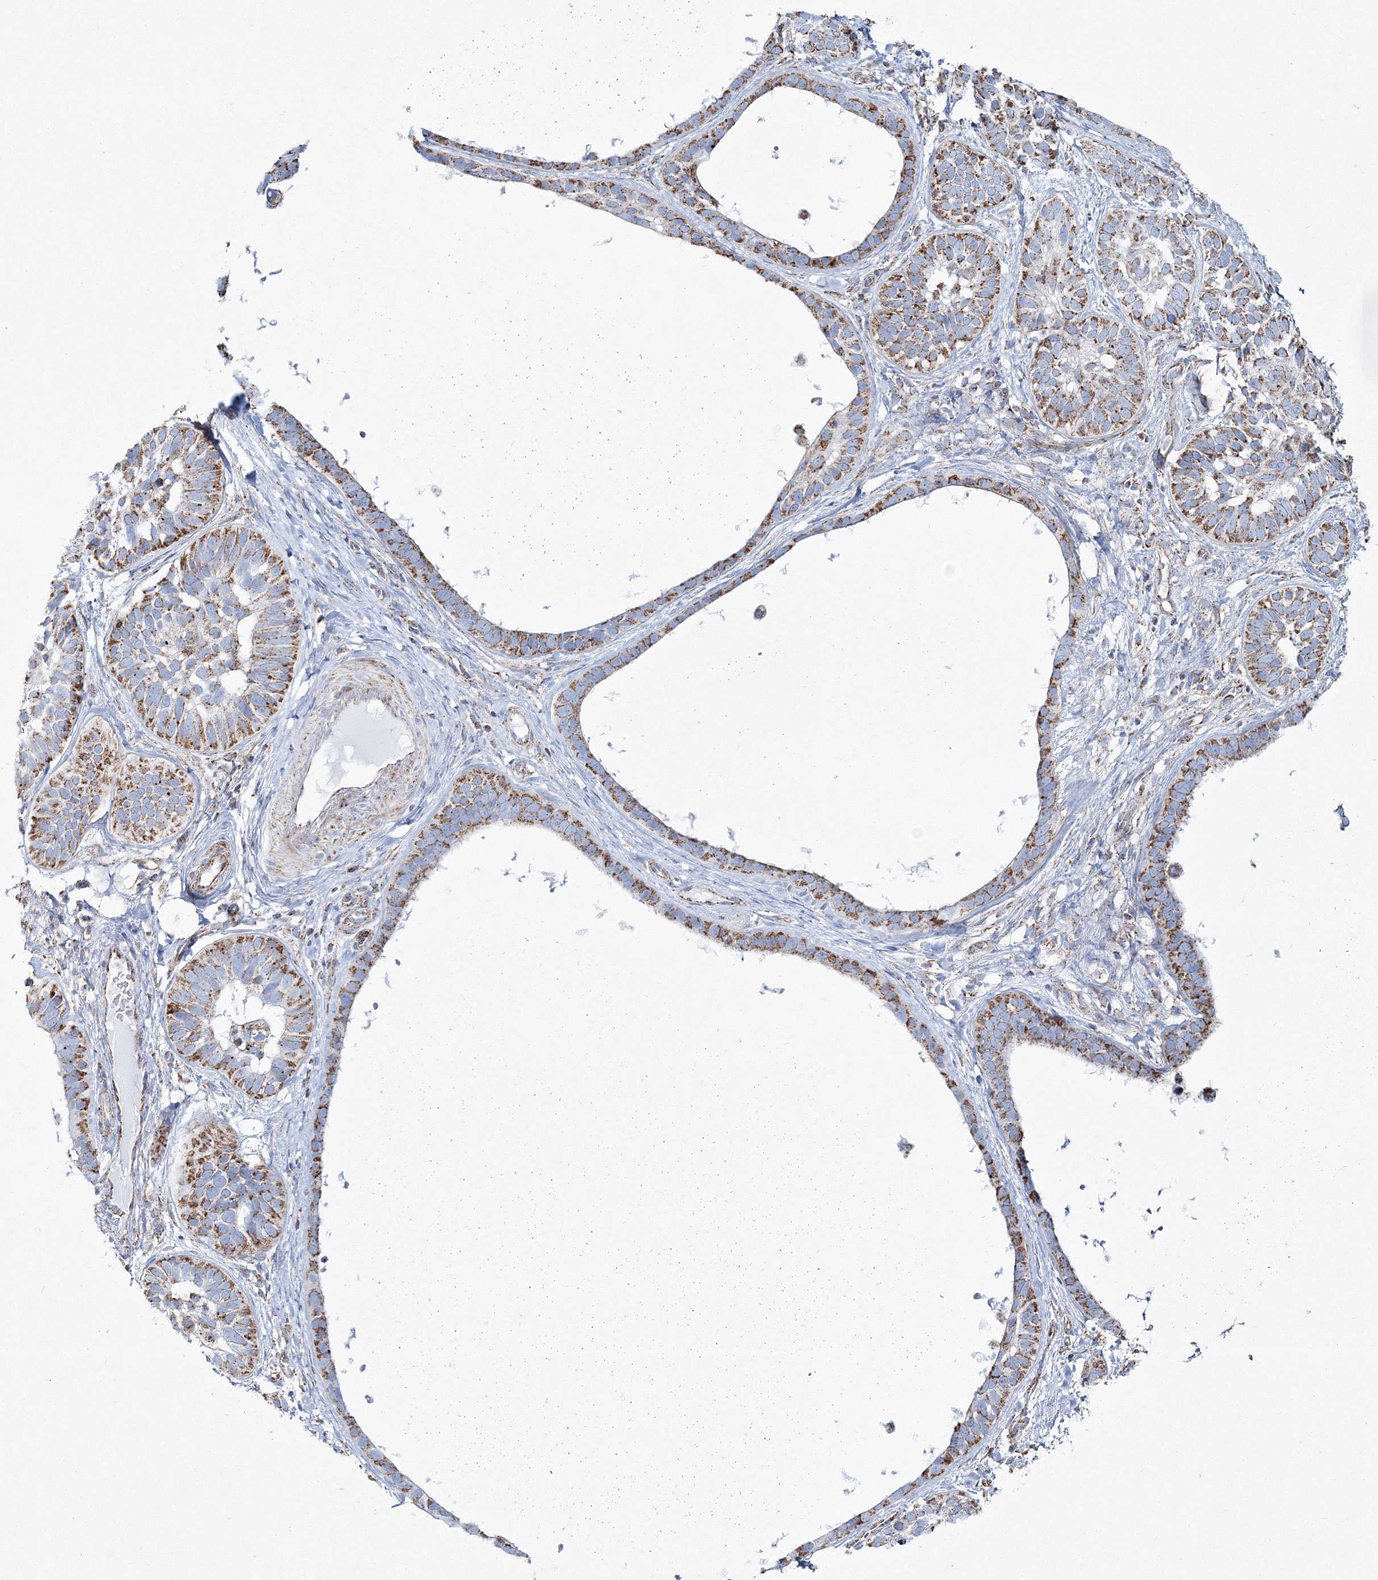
{"staining": {"intensity": "moderate", "quantity": ">75%", "location": "cytoplasmic/membranous"}, "tissue": "skin cancer", "cell_type": "Tumor cells", "image_type": "cancer", "snomed": [{"axis": "morphology", "description": "Basal cell carcinoma"}, {"axis": "topography", "description": "Skin"}], "caption": "Tumor cells display moderate cytoplasmic/membranous positivity in about >75% of cells in skin cancer. (DAB (3,3'-diaminobenzidine) = brown stain, brightfield microscopy at high magnification).", "gene": "HIBCH", "patient": {"sex": "male", "age": 62}}